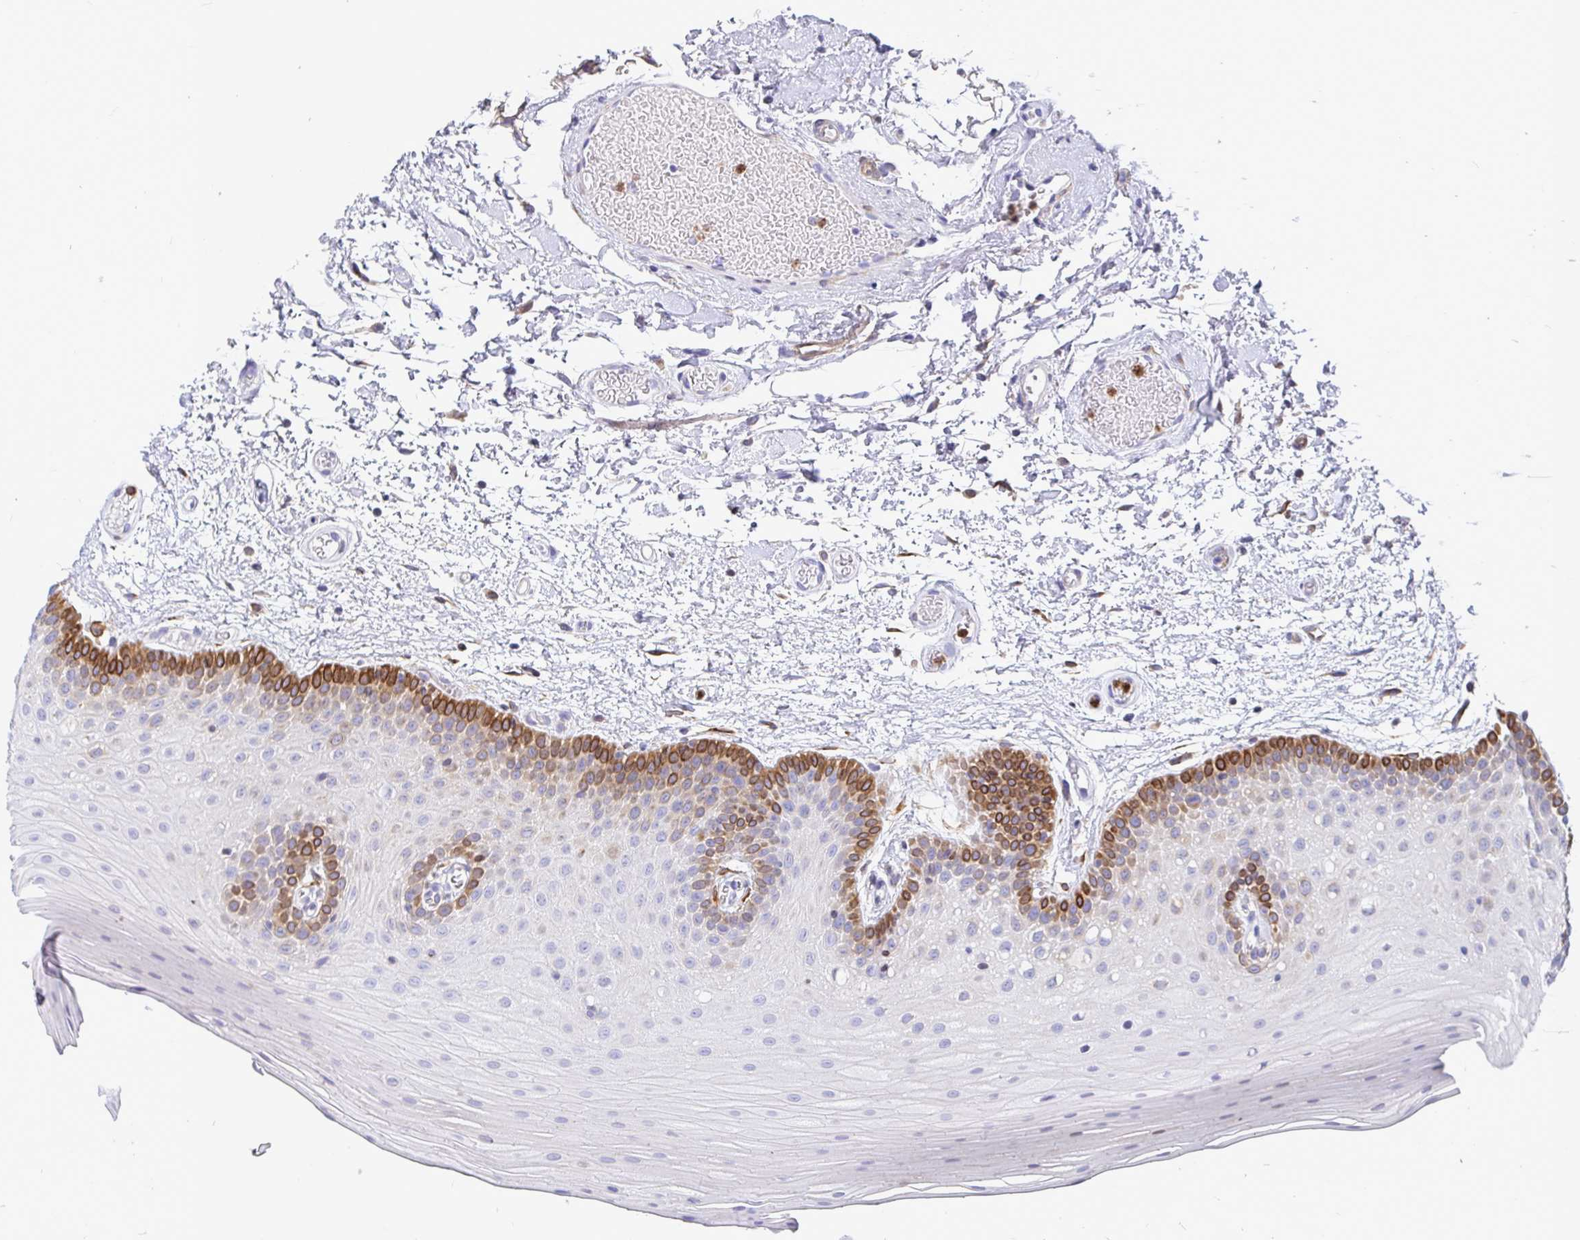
{"staining": {"intensity": "moderate", "quantity": "<25%", "location": "cytoplasmic/membranous"}, "tissue": "oral mucosa", "cell_type": "Squamous epithelial cells", "image_type": "normal", "snomed": [{"axis": "morphology", "description": "Normal tissue, NOS"}, {"axis": "morphology", "description": "Squamous cell carcinoma, NOS"}, {"axis": "topography", "description": "Oral tissue"}, {"axis": "topography", "description": "Tounge, NOS"}, {"axis": "topography", "description": "Head-Neck"}], "caption": "An immunohistochemistry (IHC) micrograph of benign tissue is shown. Protein staining in brown highlights moderate cytoplasmic/membranous positivity in oral mucosa within squamous epithelial cells.", "gene": "TP53I11", "patient": {"sex": "male", "age": 62}}